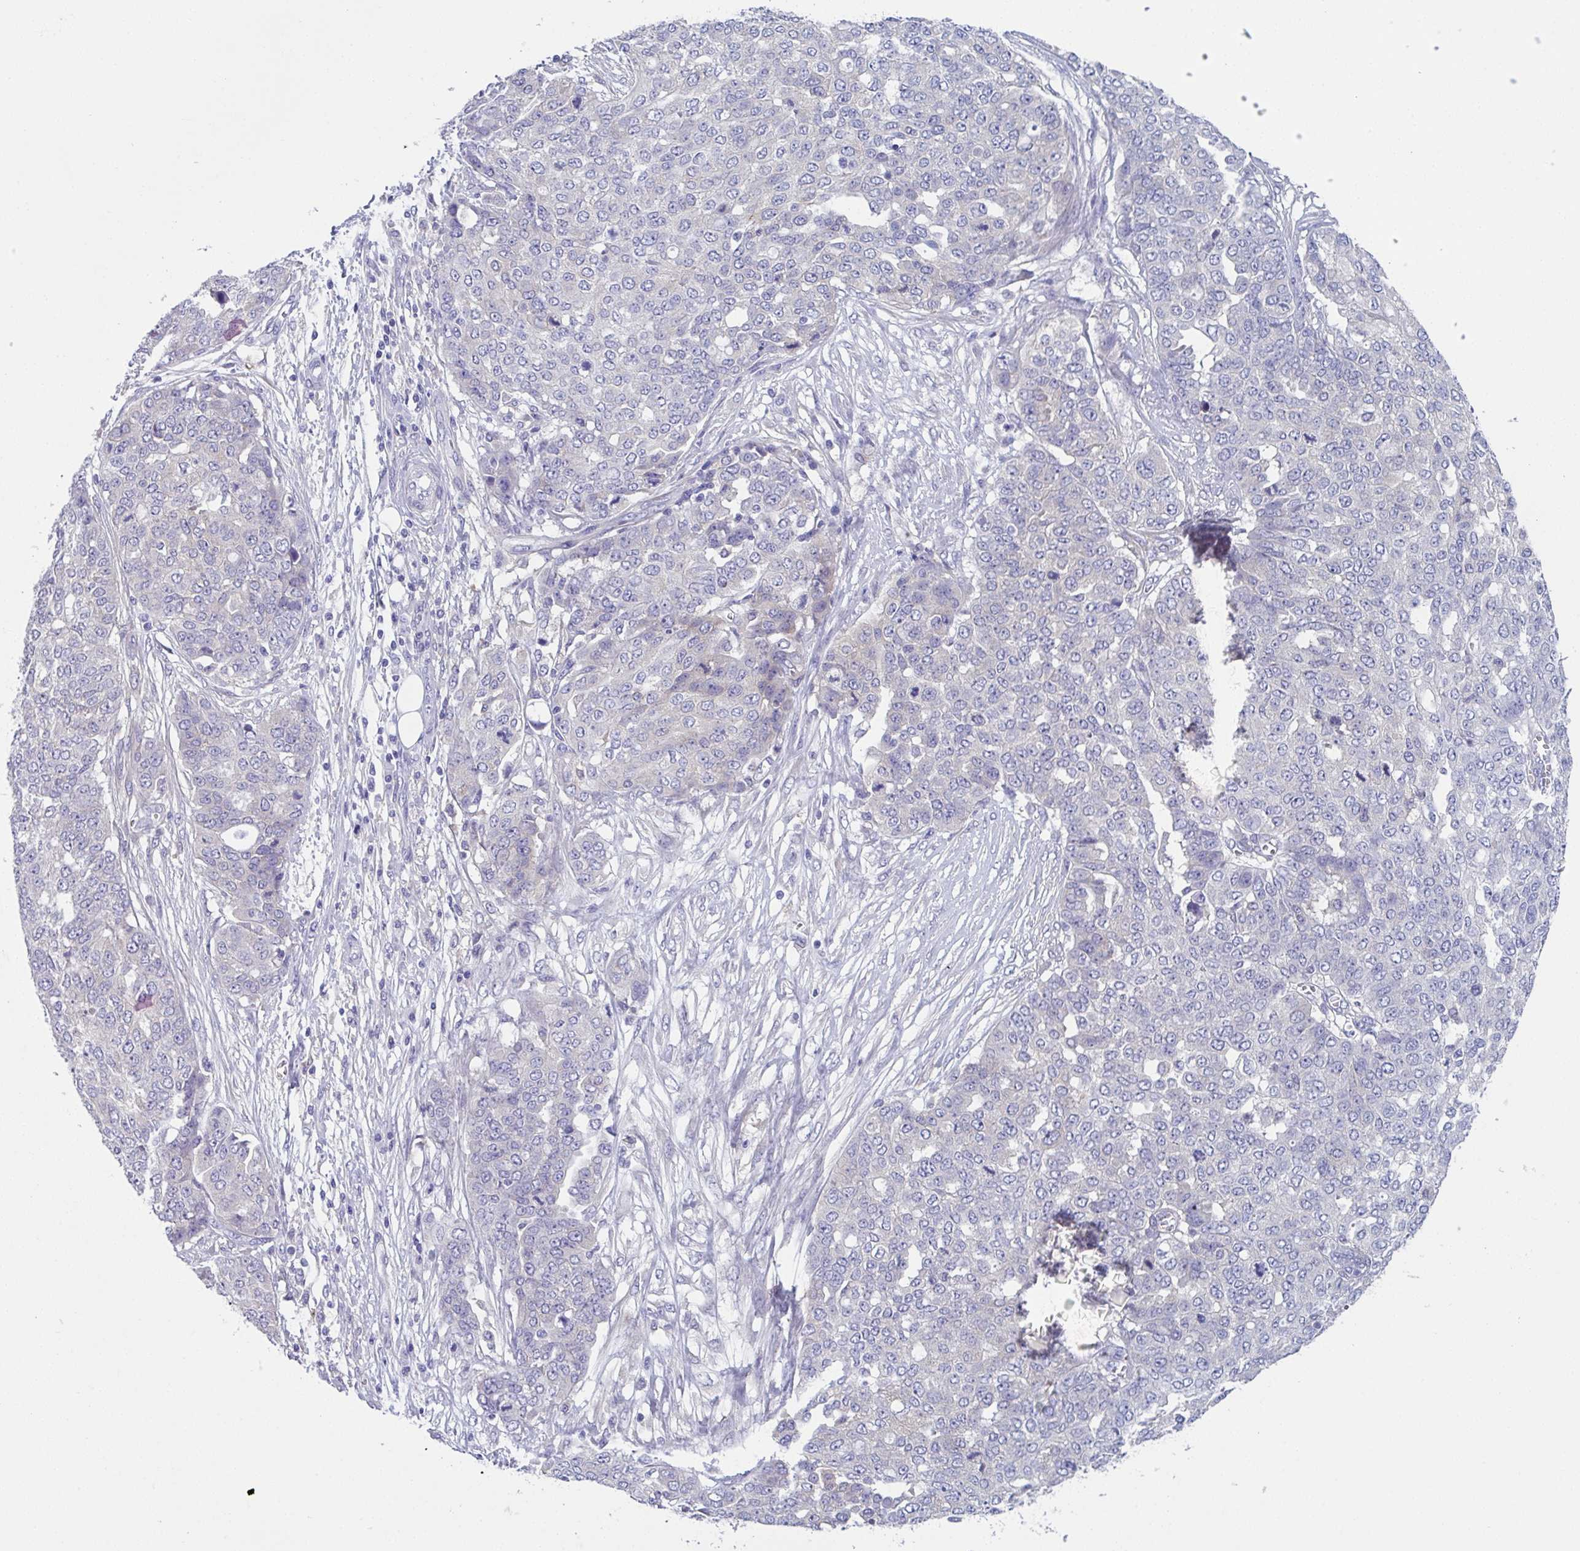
{"staining": {"intensity": "negative", "quantity": "none", "location": "none"}, "tissue": "ovarian cancer", "cell_type": "Tumor cells", "image_type": "cancer", "snomed": [{"axis": "morphology", "description": "Cystadenocarcinoma, serous, NOS"}, {"axis": "topography", "description": "Soft tissue"}, {"axis": "topography", "description": "Ovary"}], "caption": "A histopathology image of human serous cystadenocarcinoma (ovarian) is negative for staining in tumor cells.", "gene": "LPIN3", "patient": {"sex": "female", "age": 57}}